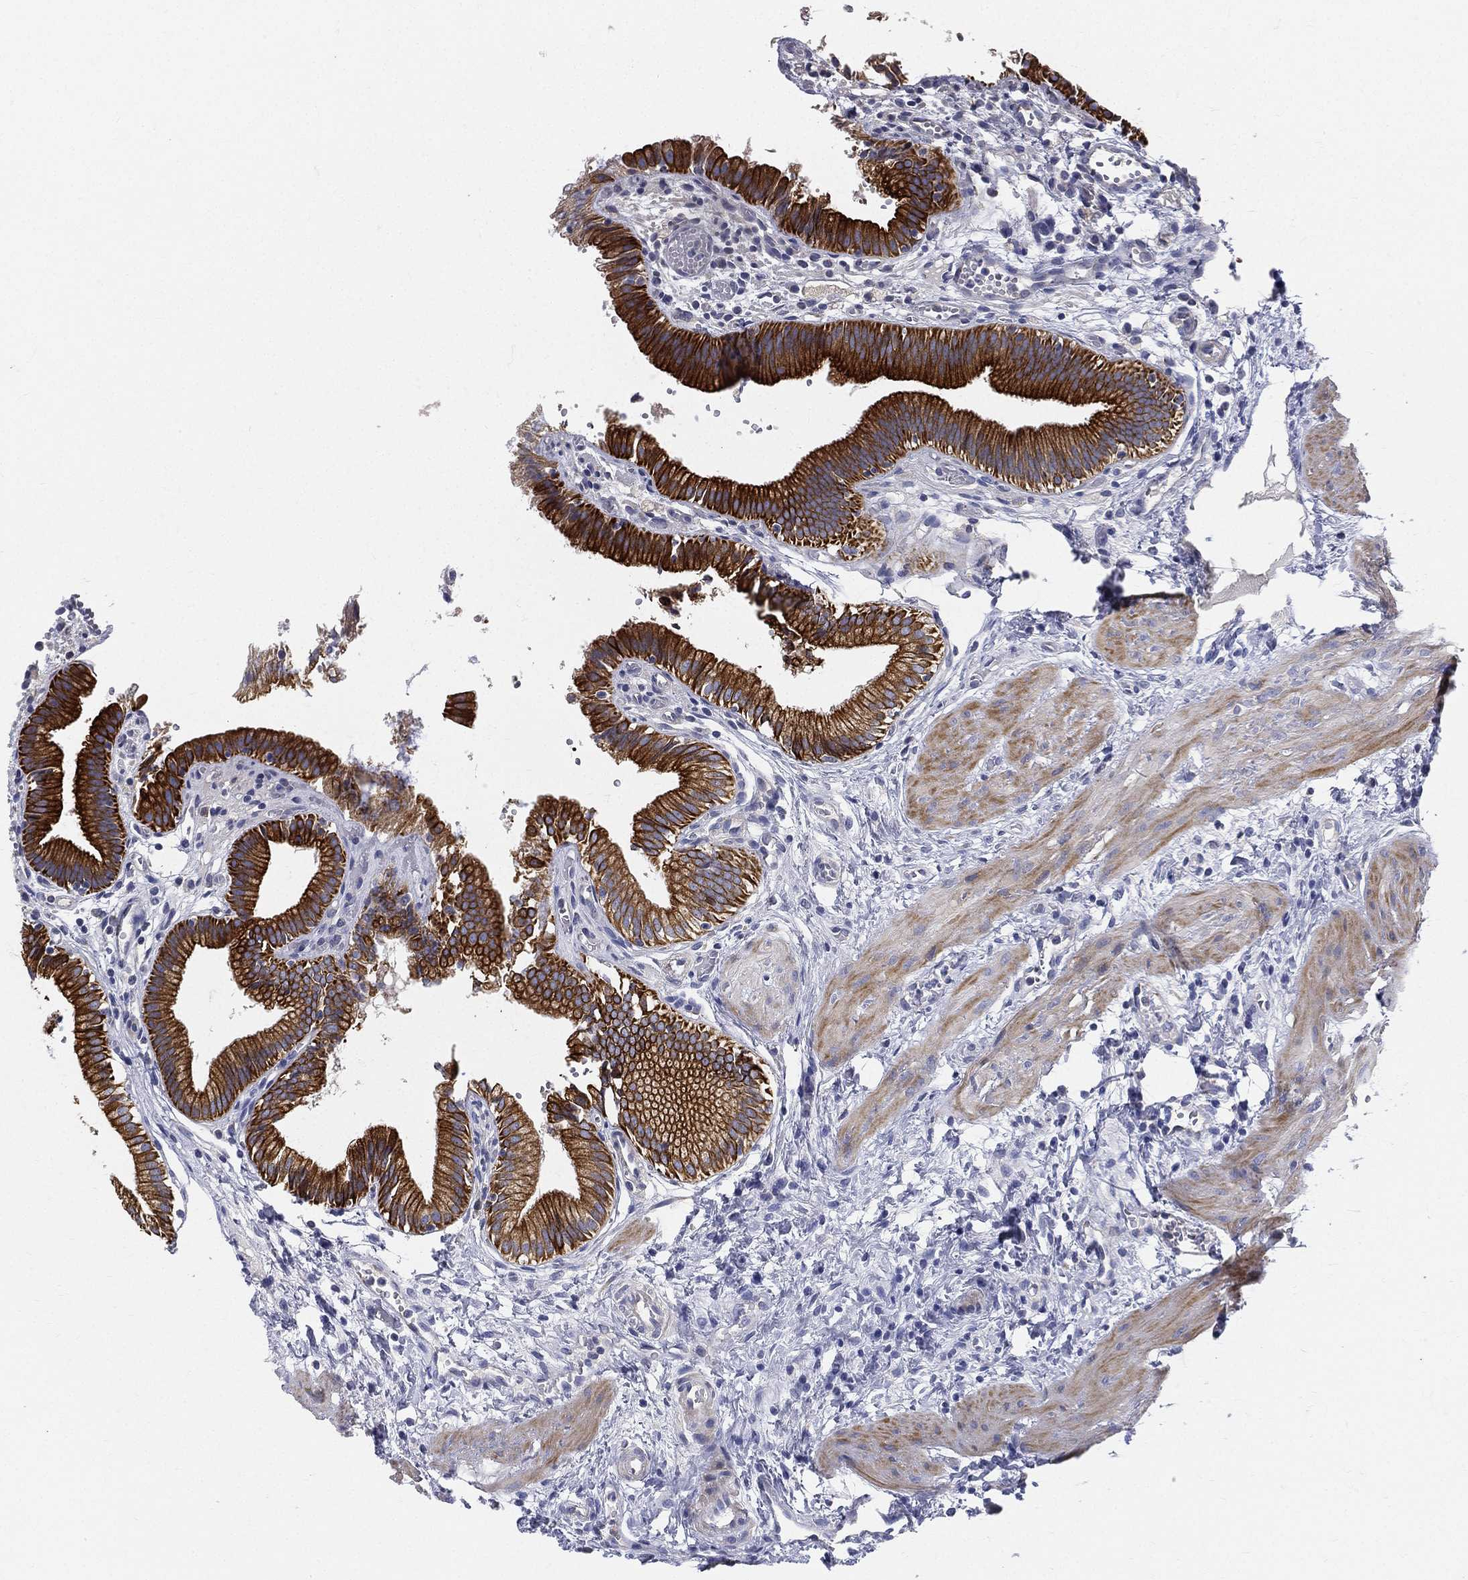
{"staining": {"intensity": "strong", "quantity": ">75%", "location": "cytoplasmic/membranous"}, "tissue": "gallbladder", "cell_type": "Glandular cells", "image_type": "normal", "snomed": [{"axis": "morphology", "description": "Normal tissue, NOS"}, {"axis": "topography", "description": "Gallbladder"}], "caption": "Protein expression analysis of normal gallbladder demonstrates strong cytoplasmic/membranous positivity in approximately >75% of glandular cells. (IHC, brightfield microscopy, high magnification).", "gene": "PWWP3A", "patient": {"sex": "female", "age": 24}}